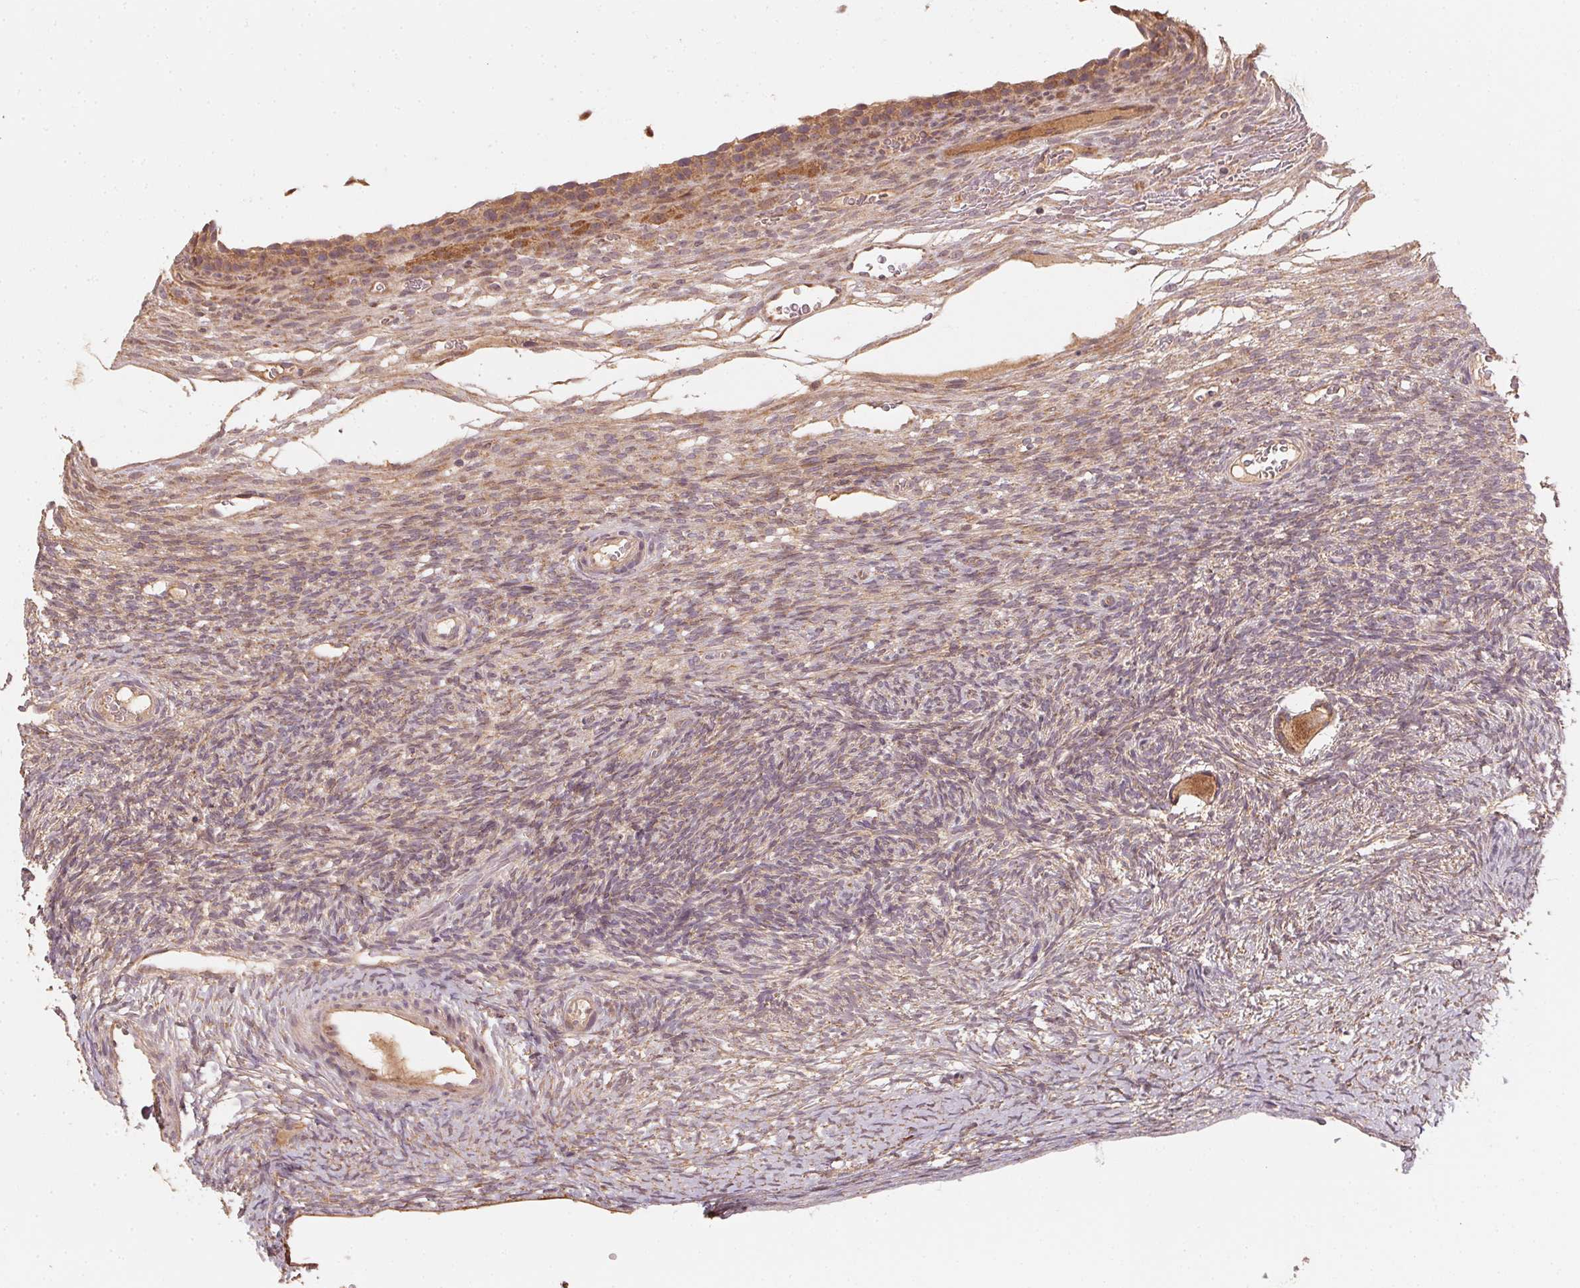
{"staining": {"intensity": "weak", "quantity": ">75%", "location": "cytoplasmic/membranous"}, "tissue": "ovary", "cell_type": "Follicle cells", "image_type": "normal", "snomed": [{"axis": "morphology", "description": "Normal tissue, NOS"}, {"axis": "topography", "description": "Ovary"}], "caption": "Immunohistochemistry (IHC) (DAB) staining of normal human ovary displays weak cytoplasmic/membranous protein staining in approximately >75% of follicle cells.", "gene": "WBP2", "patient": {"sex": "female", "age": 34}}